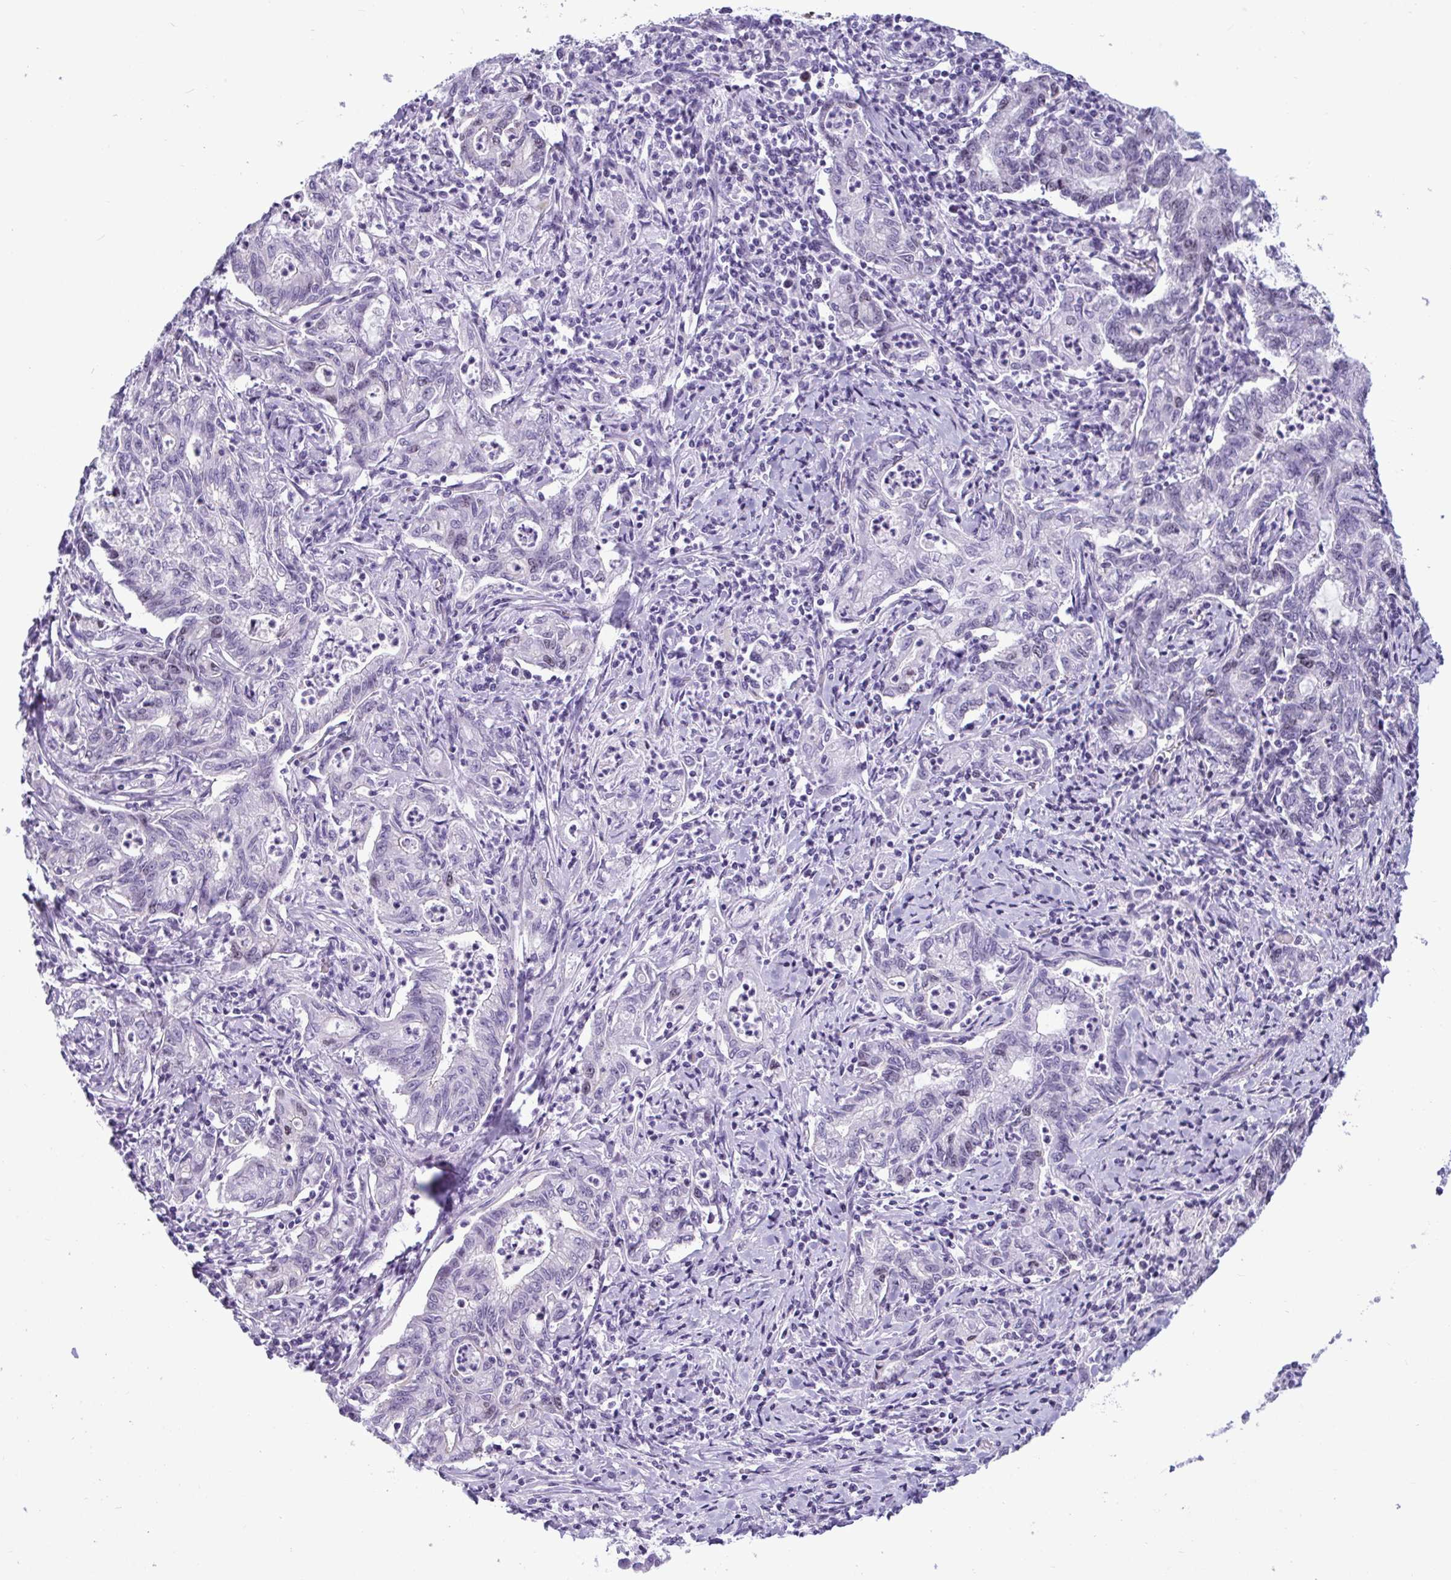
{"staining": {"intensity": "weak", "quantity": "<25%", "location": "nuclear"}, "tissue": "stomach cancer", "cell_type": "Tumor cells", "image_type": "cancer", "snomed": [{"axis": "morphology", "description": "Adenocarcinoma, NOS"}, {"axis": "topography", "description": "Stomach, upper"}], "caption": "This photomicrograph is of adenocarcinoma (stomach) stained with immunohistochemistry to label a protein in brown with the nuclei are counter-stained blue. There is no expression in tumor cells.", "gene": "SUZ12", "patient": {"sex": "female", "age": 79}}